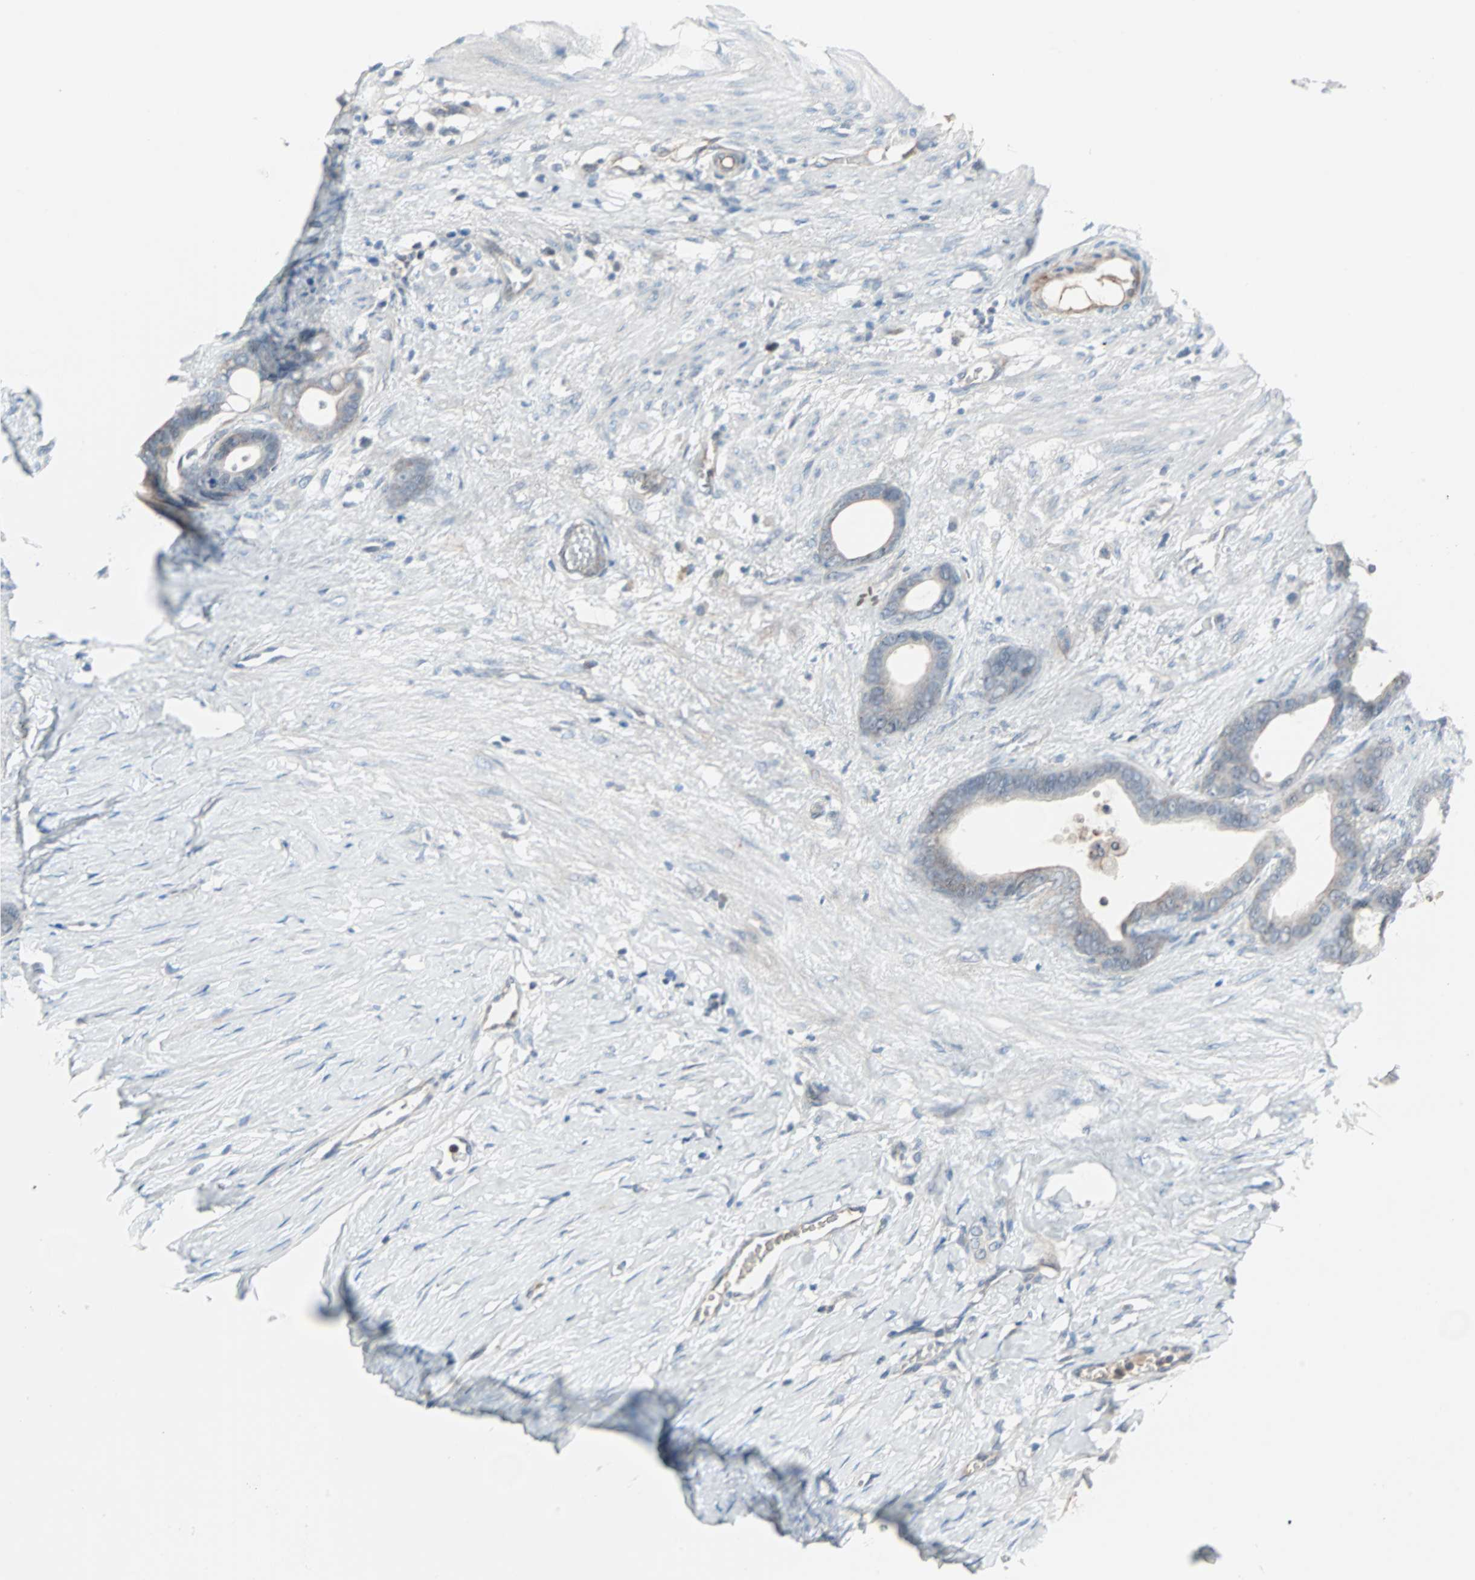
{"staining": {"intensity": "weak", "quantity": "<25%", "location": "cytoplasmic/membranous"}, "tissue": "stomach cancer", "cell_type": "Tumor cells", "image_type": "cancer", "snomed": [{"axis": "morphology", "description": "Adenocarcinoma, NOS"}, {"axis": "topography", "description": "Stomach"}], "caption": "The IHC micrograph has no significant positivity in tumor cells of stomach cancer tissue.", "gene": "CASP3", "patient": {"sex": "female", "age": 75}}